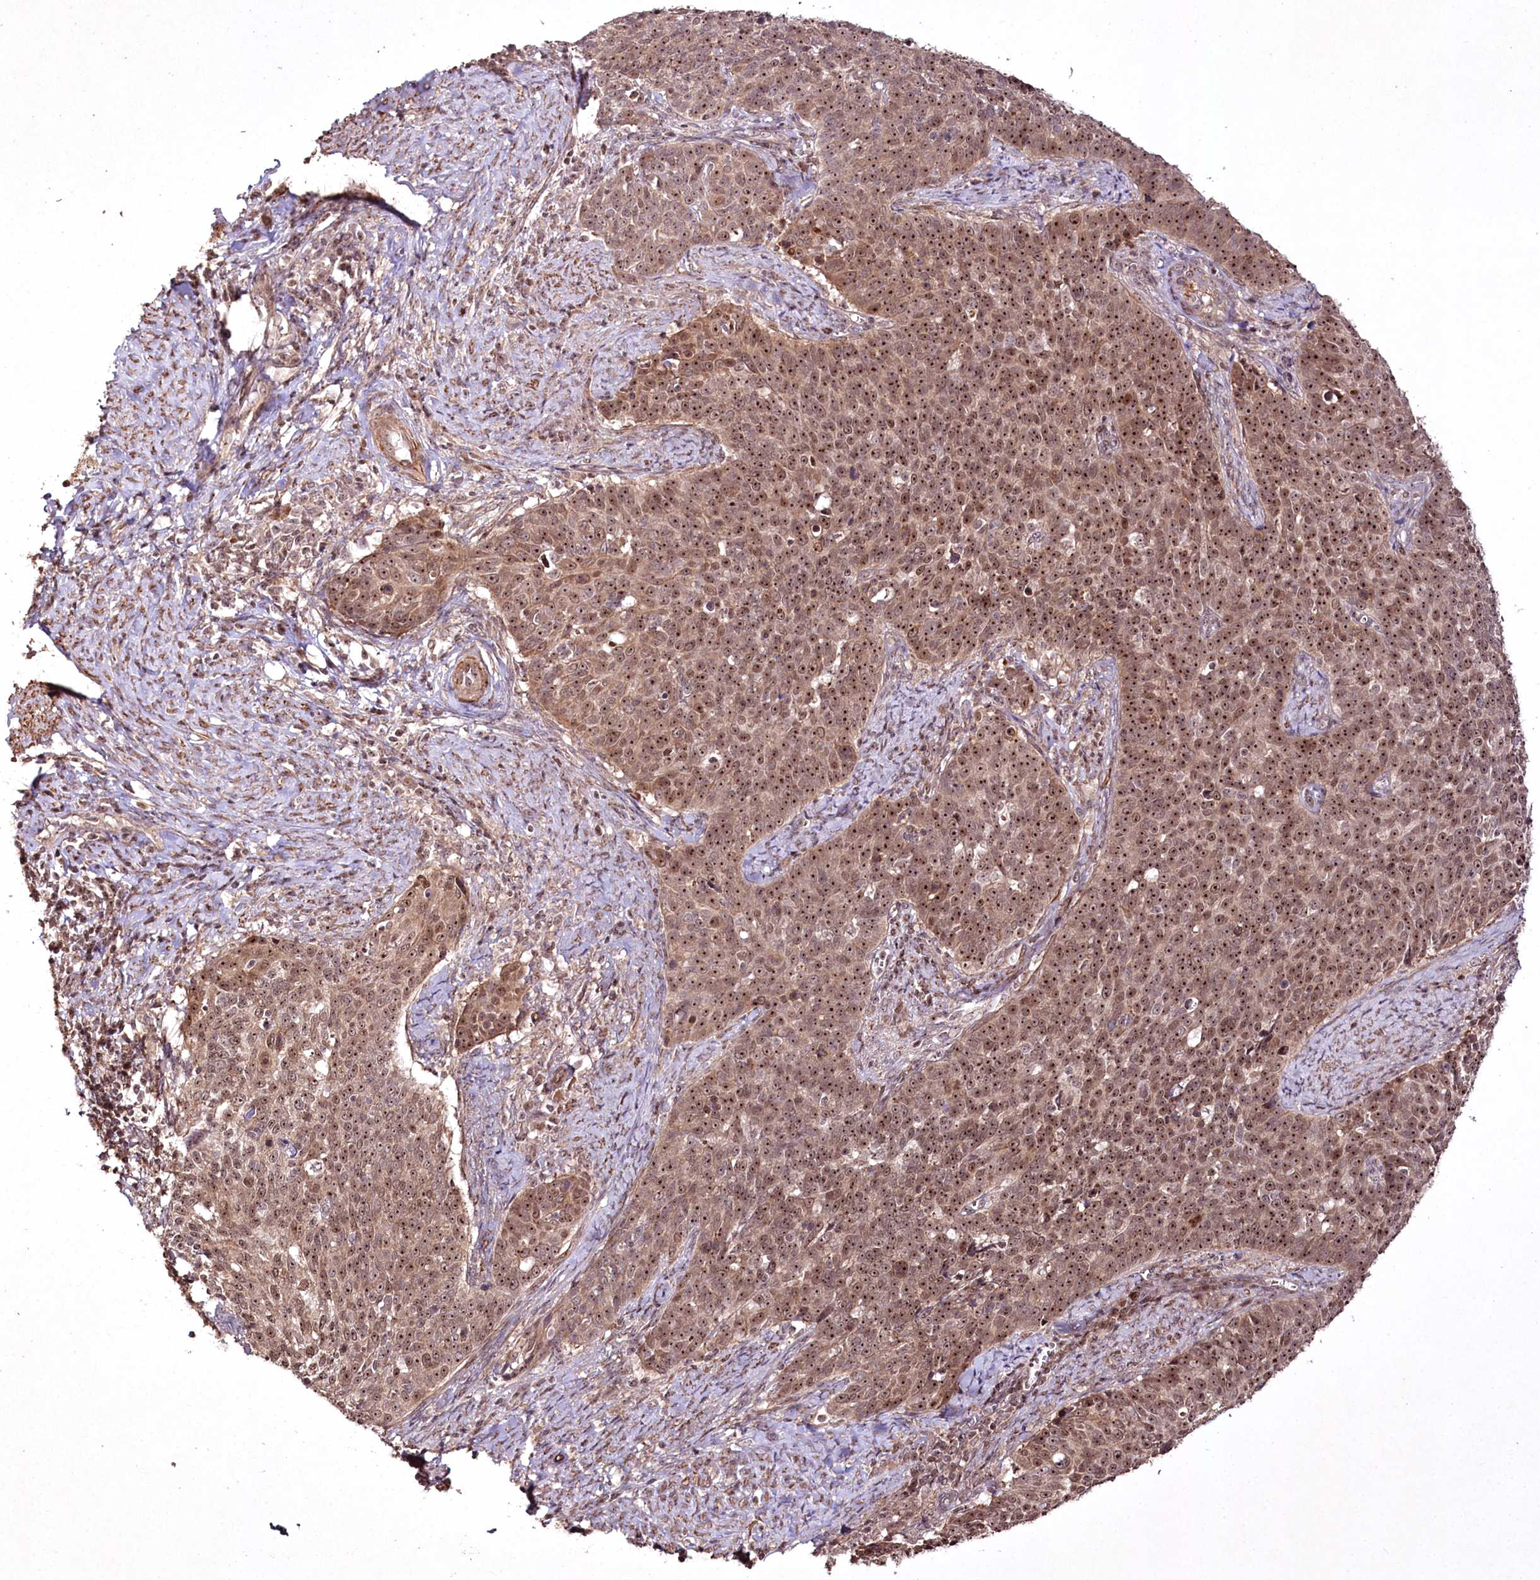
{"staining": {"intensity": "moderate", "quantity": ">75%", "location": "cytoplasmic/membranous,nuclear"}, "tissue": "cervical cancer", "cell_type": "Tumor cells", "image_type": "cancer", "snomed": [{"axis": "morphology", "description": "Squamous cell carcinoma, NOS"}, {"axis": "topography", "description": "Cervix"}], "caption": "The photomicrograph exhibits staining of cervical squamous cell carcinoma, revealing moderate cytoplasmic/membranous and nuclear protein staining (brown color) within tumor cells.", "gene": "CCDC59", "patient": {"sex": "female", "age": 39}}